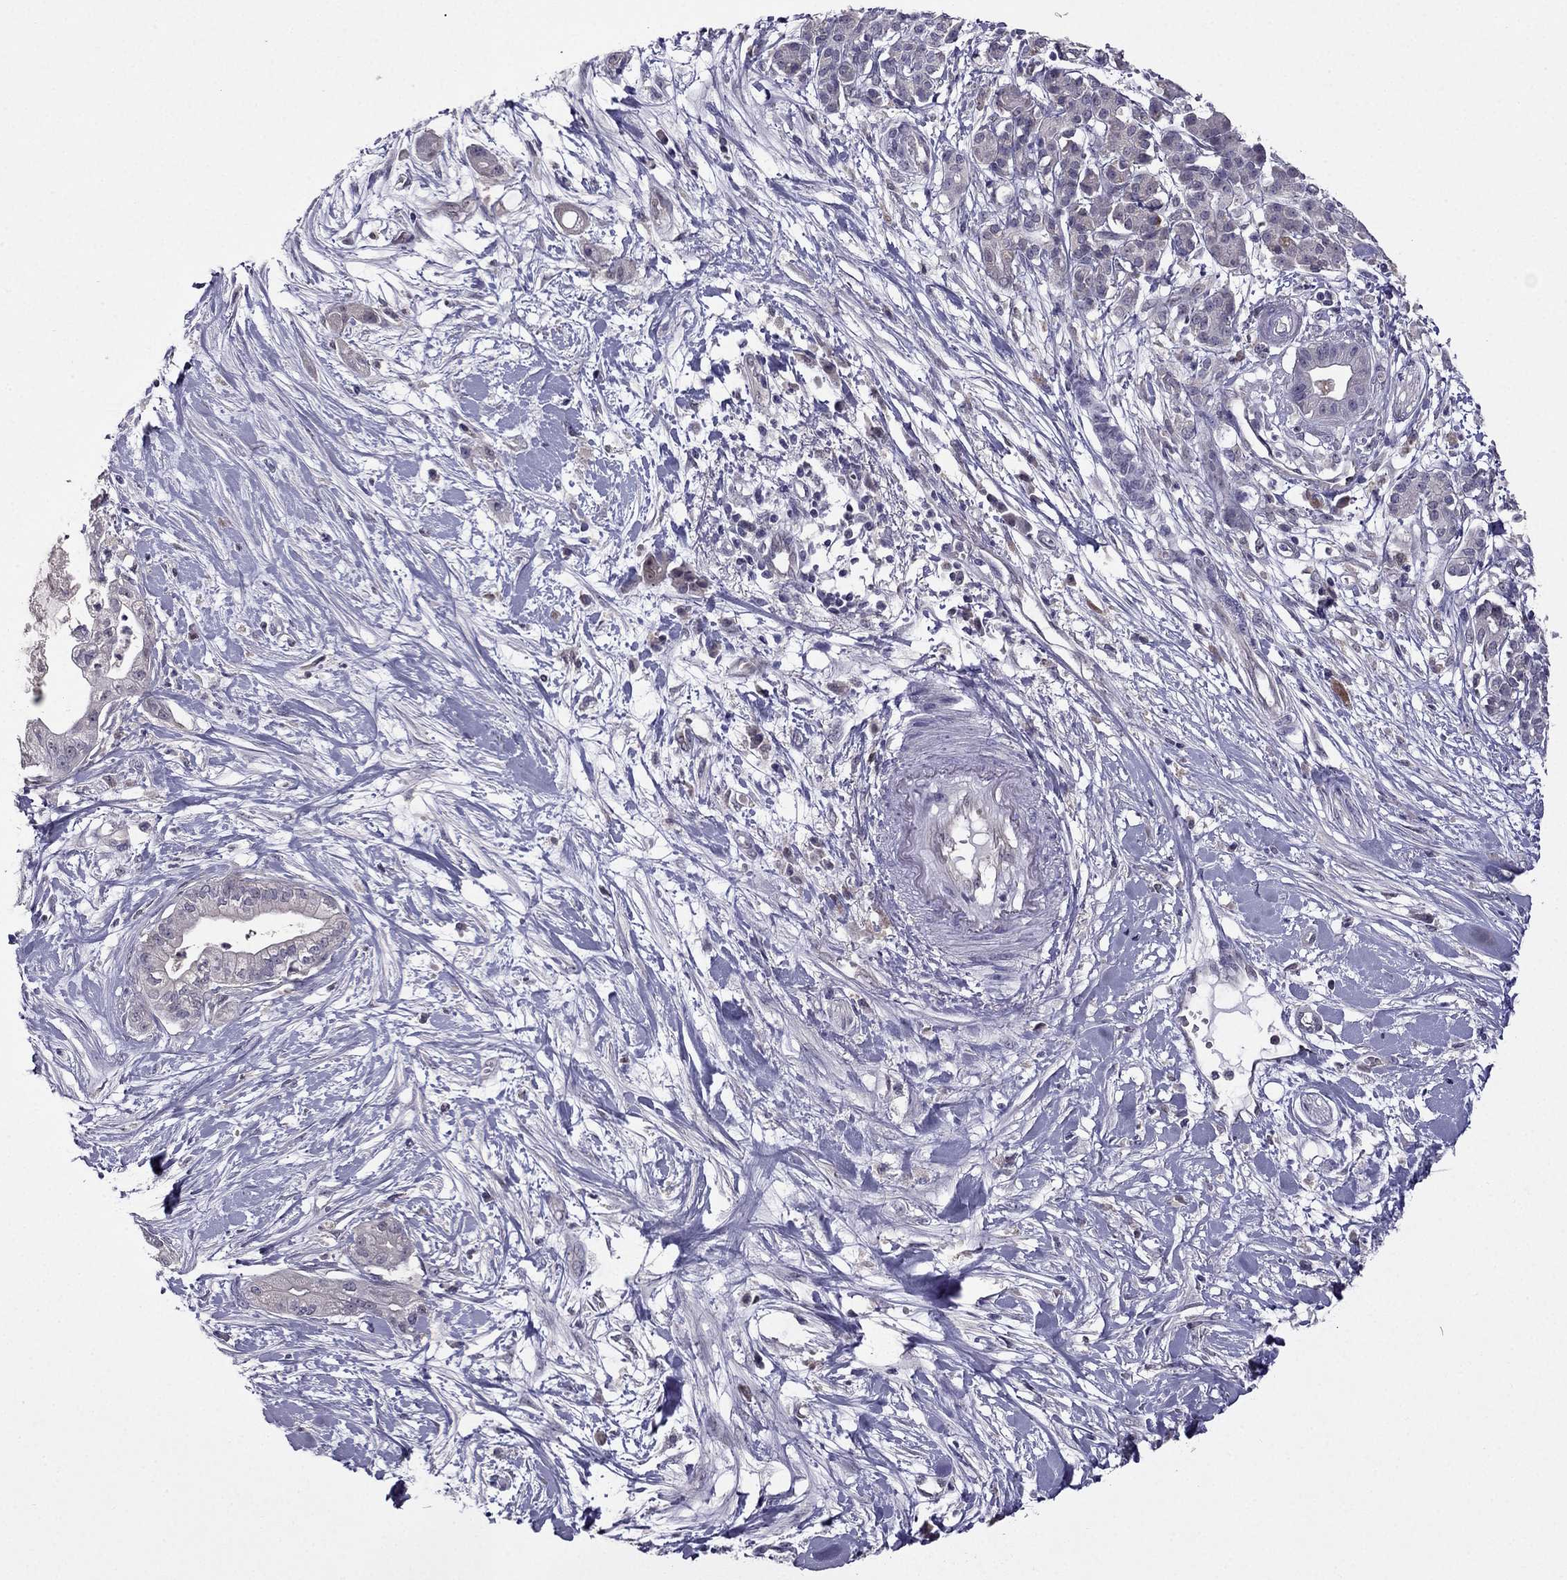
{"staining": {"intensity": "negative", "quantity": "none", "location": "none"}, "tissue": "pancreatic cancer", "cell_type": "Tumor cells", "image_type": "cancer", "snomed": [{"axis": "morphology", "description": "Normal tissue, NOS"}, {"axis": "morphology", "description": "Adenocarcinoma, NOS"}, {"axis": "topography", "description": "Lymph node"}, {"axis": "topography", "description": "Pancreas"}], "caption": "Adenocarcinoma (pancreatic) was stained to show a protein in brown. There is no significant staining in tumor cells.", "gene": "CDK5", "patient": {"sex": "female", "age": 58}}